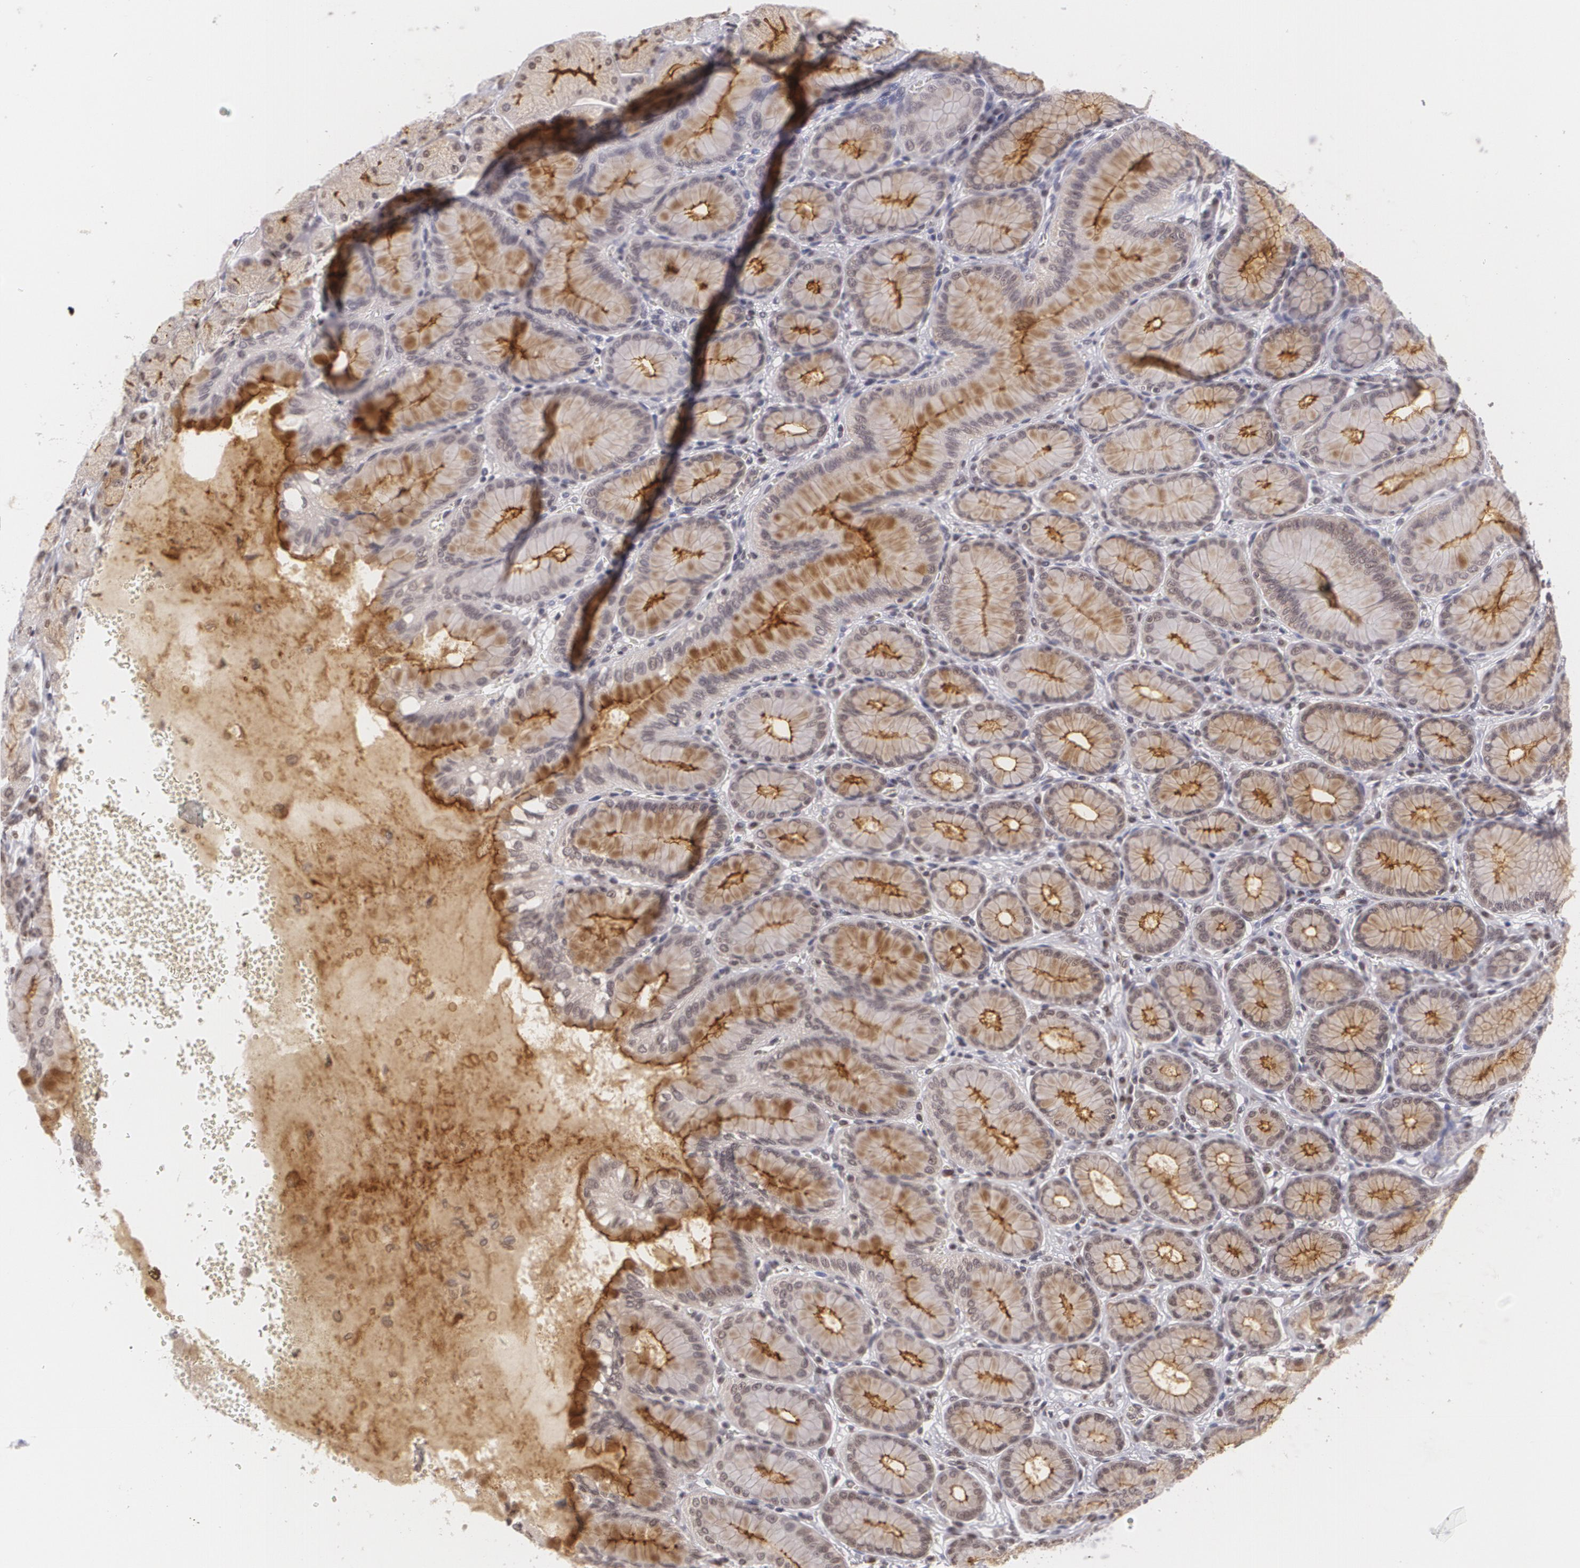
{"staining": {"intensity": "strong", "quantity": ">75%", "location": "cytoplasmic/membranous"}, "tissue": "stomach", "cell_type": "Glandular cells", "image_type": "normal", "snomed": [{"axis": "morphology", "description": "Normal tissue, NOS"}, {"axis": "topography", "description": "Stomach"}, {"axis": "topography", "description": "Stomach, lower"}], "caption": "Immunohistochemistry of normal stomach reveals high levels of strong cytoplasmic/membranous staining in about >75% of glandular cells.", "gene": "MUC1", "patient": {"sex": "male", "age": 76}}